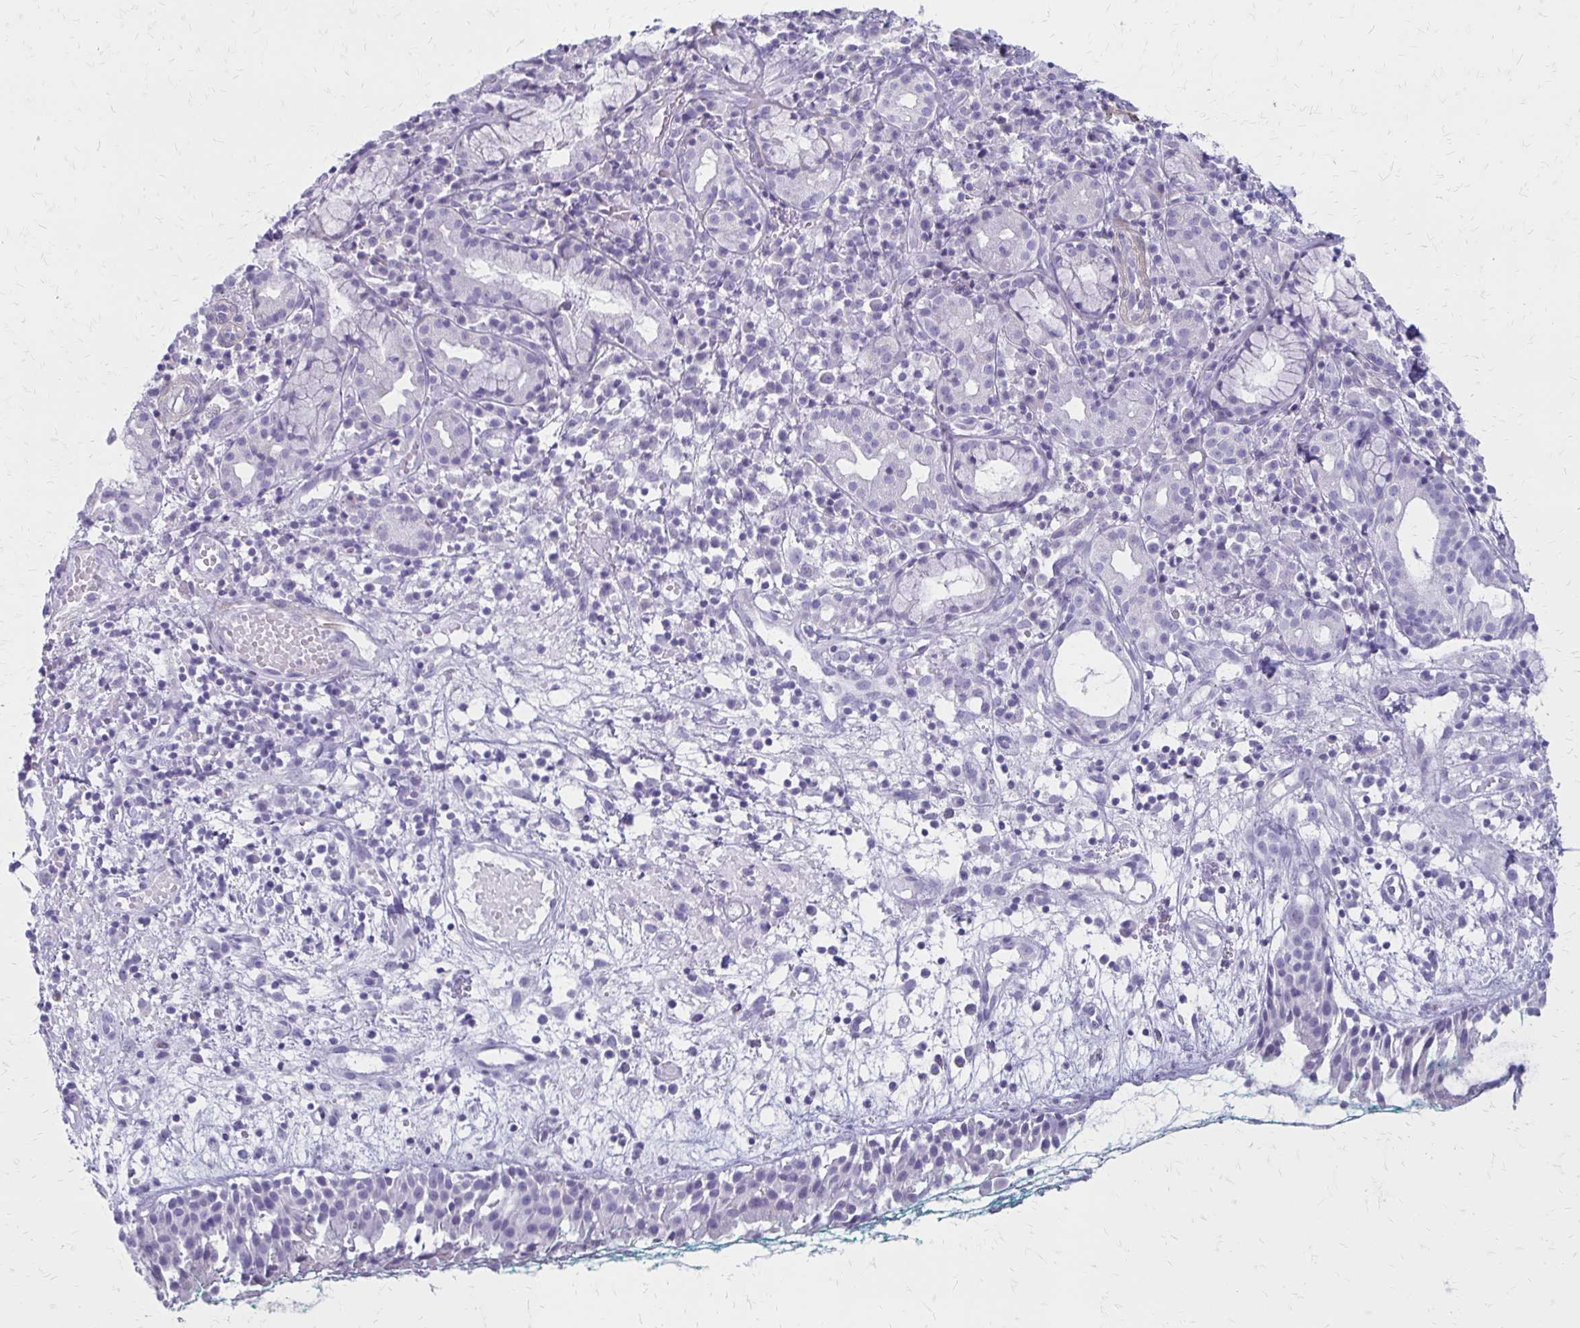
{"staining": {"intensity": "negative", "quantity": "none", "location": "none"}, "tissue": "nasopharynx", "cell_type": "Respiratory epithelial cells", "image_type": "normal", "snomed": [{"axis": "morphology", "description": "Normal tissue, NOS"}, {"axis": "morphology", "description": "Basal cell carcinoma"}, {"axis": "topography", "description": "Cartilage tissue"}, {"axis": "topography", "description": "Nasopharynx"}, {"axis": "topography", "description": "Oral tissue"}], "caption": "Immunohistochemistry of benign nasopharynx displays no staining in respiratory epithelial cells. (DAB (3,3'-diaminobenzidine) immunohistochemistry (IHC) with hematoxylin counter stain).", "gene": "IVL", "patient": {"sex": "female", "age": 77}}